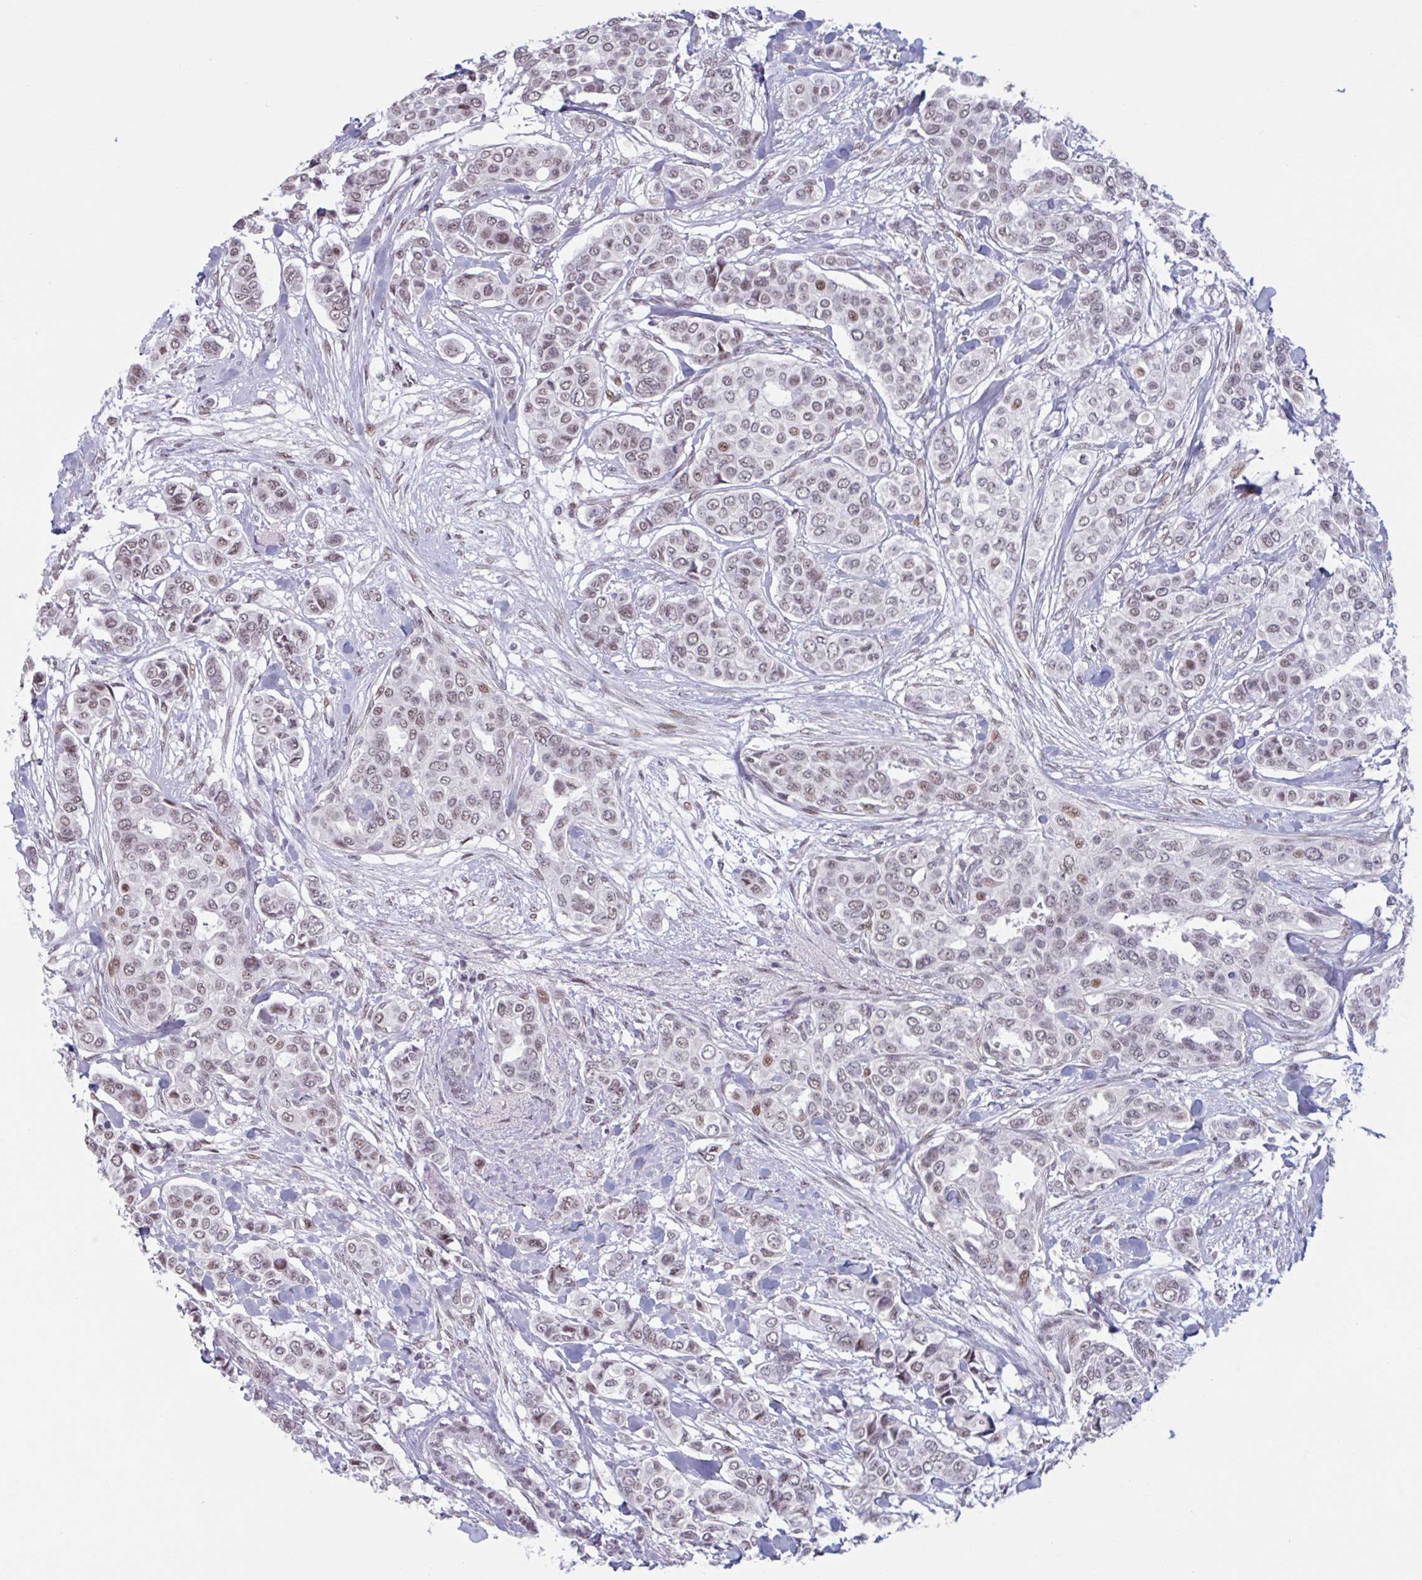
{"staining": {"intensity": "moderate", "quantity": "25%-75%", "location": "nuclear"}, "tissue": "breast cancer", "cell_type": "Tumor cells", "image_type": "cancer", "snomed": [{"axis": "morphology", "description": "Lobular carcinoma"}, {"axis": "topography", "description": "Breast"}], "caption": "This image displays breast lobular carcinoma stained with immunohistochemistry (IHC) to label a protein in brown. The nuclear of tumor cells show moderate positivity for the protein. Nuclei are counter-stained blue.", "gene": "HSD17B6", "patient": {"sex": "female", "age": 51}}